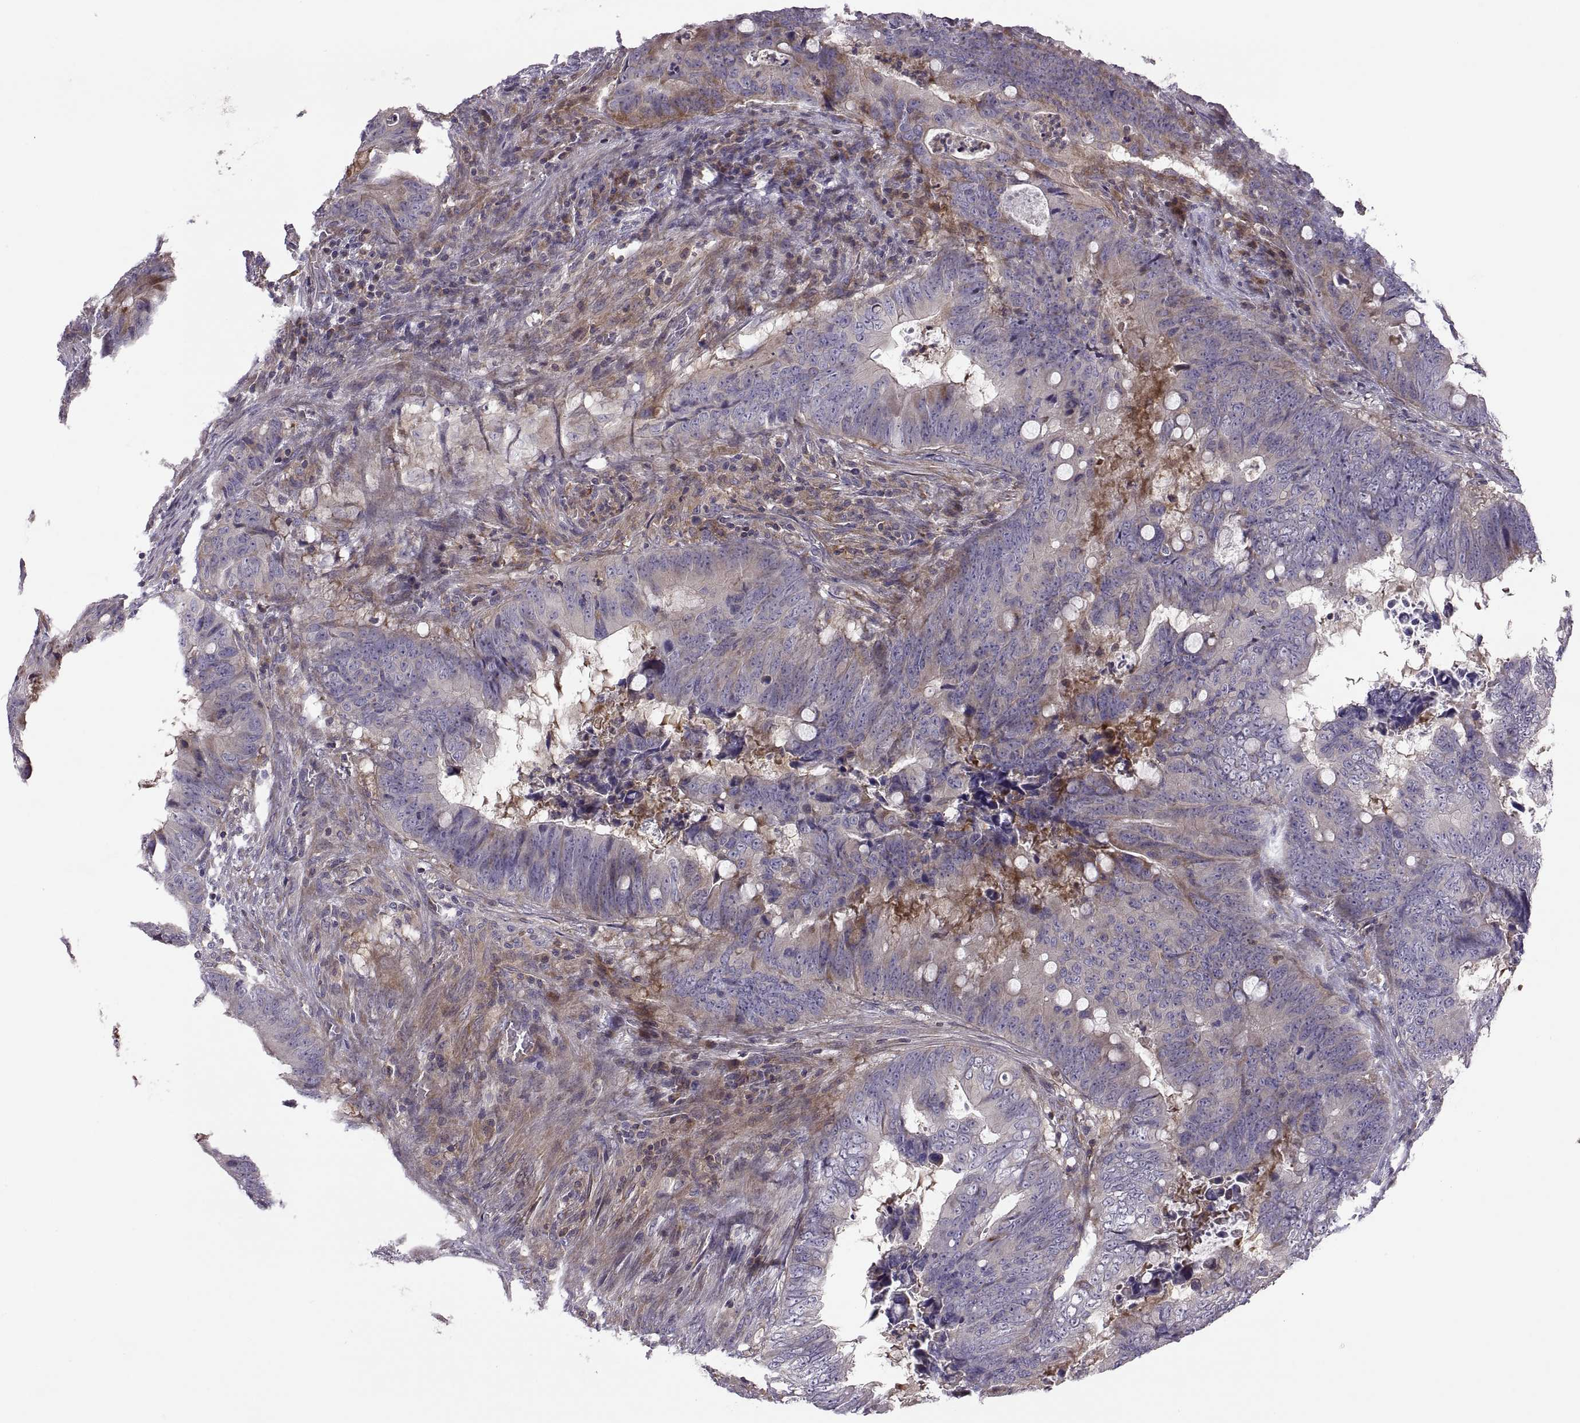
{"staining": {"intensity": "weak", "quantity": "25%-75%", "location": "cytoplasmic/membranous"}, "tissue": "colorectal cancer", "cell_type": "Tumor cells", "image_type": "cancer", "snomed": [{"axis": "morphology", "description": "Adenocarcinoma, NOS"}, {"axis": "topography", "description": "Colon"}], "caption": "Immunohistochemical staining of adenocarcinoma (colorectal) shows low levels of weak cytoplasmic/membranous protein expression in about 25%-75% of tumor cells.", "gene": "SPATA32", "patient": {"sex": "female", "age": 82}}